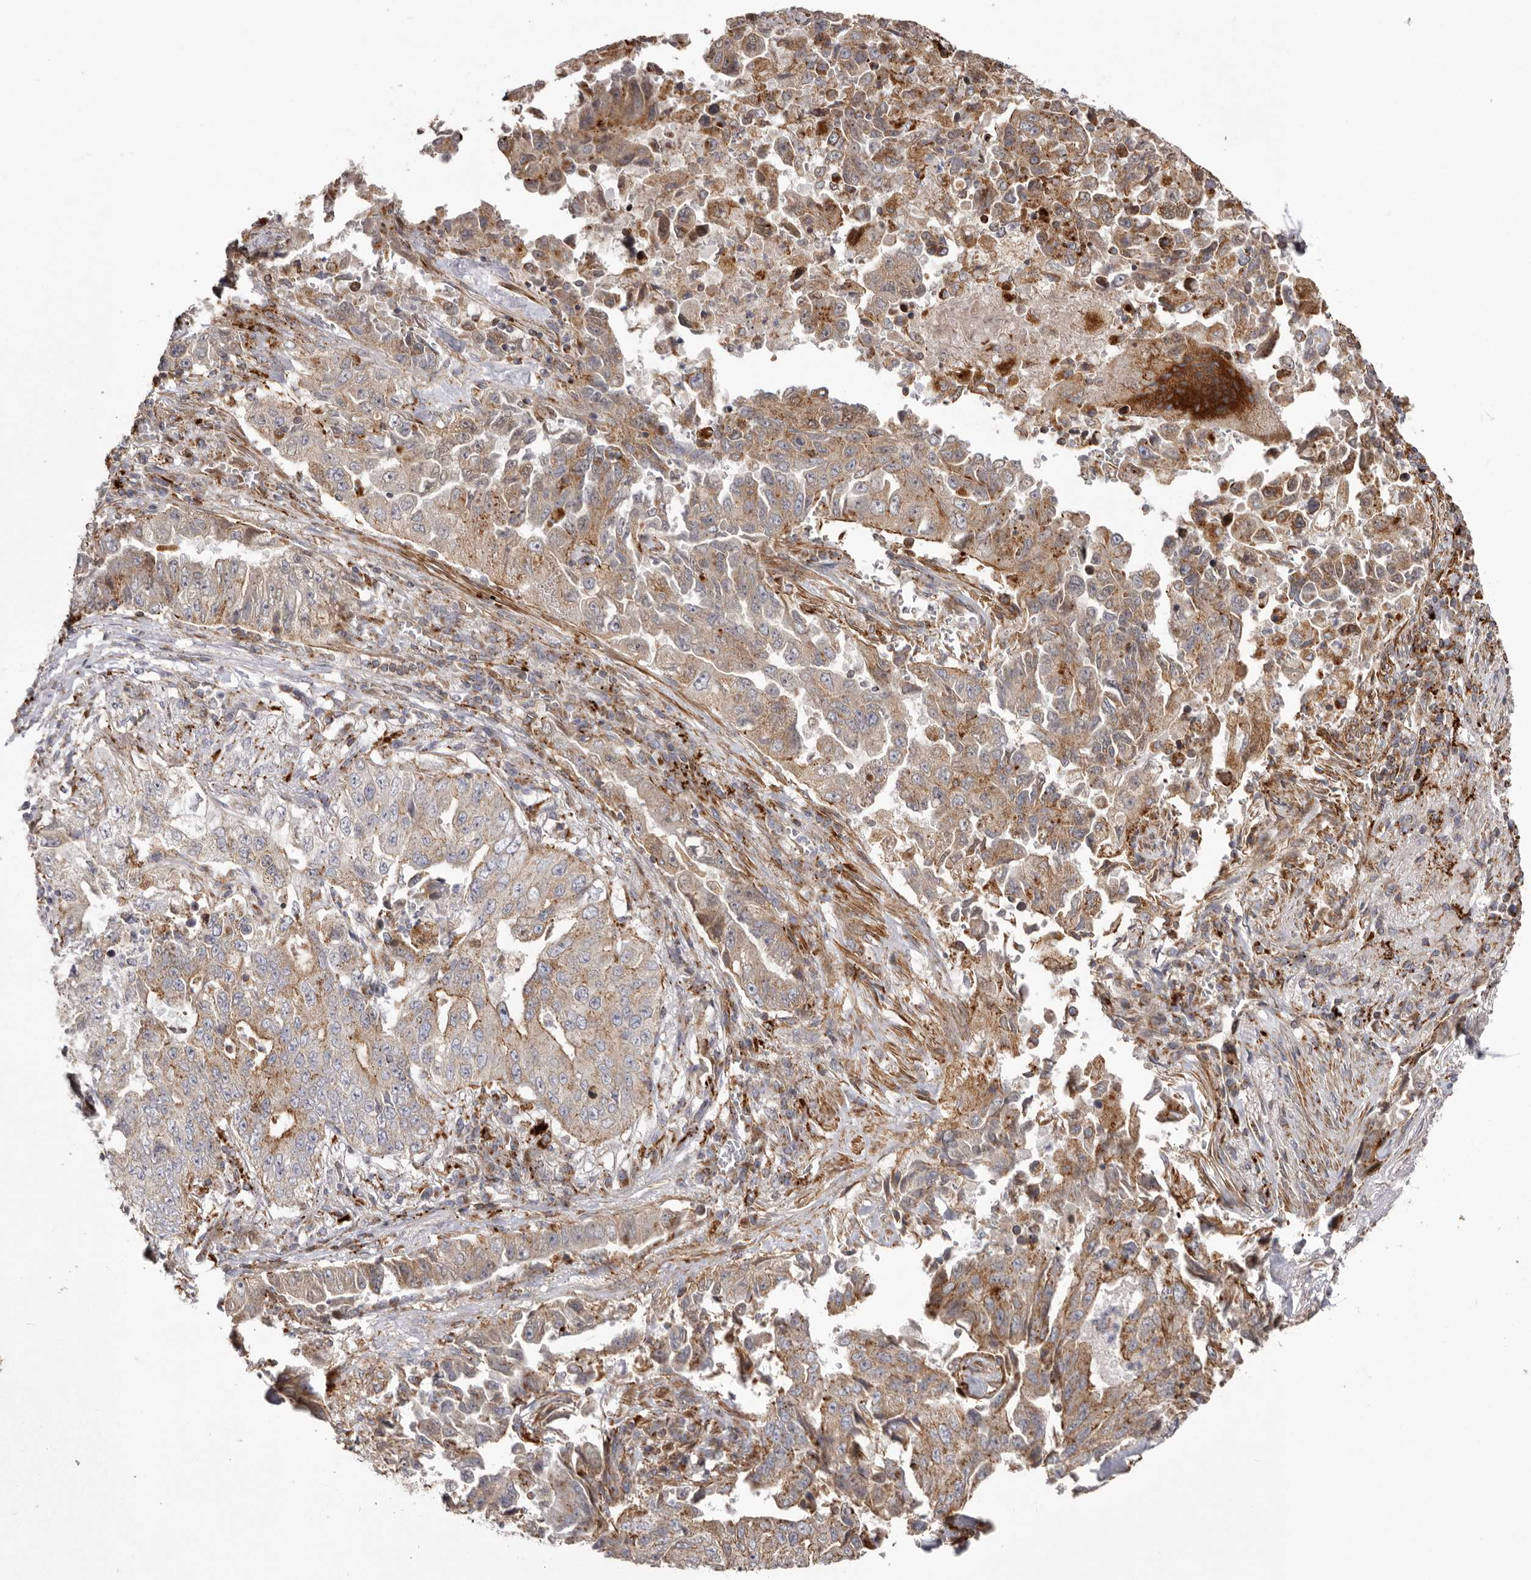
{"staining": {"intensity": "moderate", "quantity": ">75%", "location": "cytoplasmic/membranous"}, "tissue": "lung cancer", "cell_type": "Tumor cells", "image_type": "cancer", "snomed": [{"axis": "morphology", "description": "Adenocarcinoma, NOS"}, {"axis": "topography", "description": "Lung"}], "caption": "Protein positivity by immunohistochemistry (IHC) exhibits moderate cytoplasmic/membranous expression in about >75% of tumor cells in lung cancer (adenocarcinoma). (DAB (3,3'-diaminobenzidine) = brown stain, brightfield microscopy at high magnification).", "gene": "NUP43", "patient": {"sex": "female", "age": 51}}